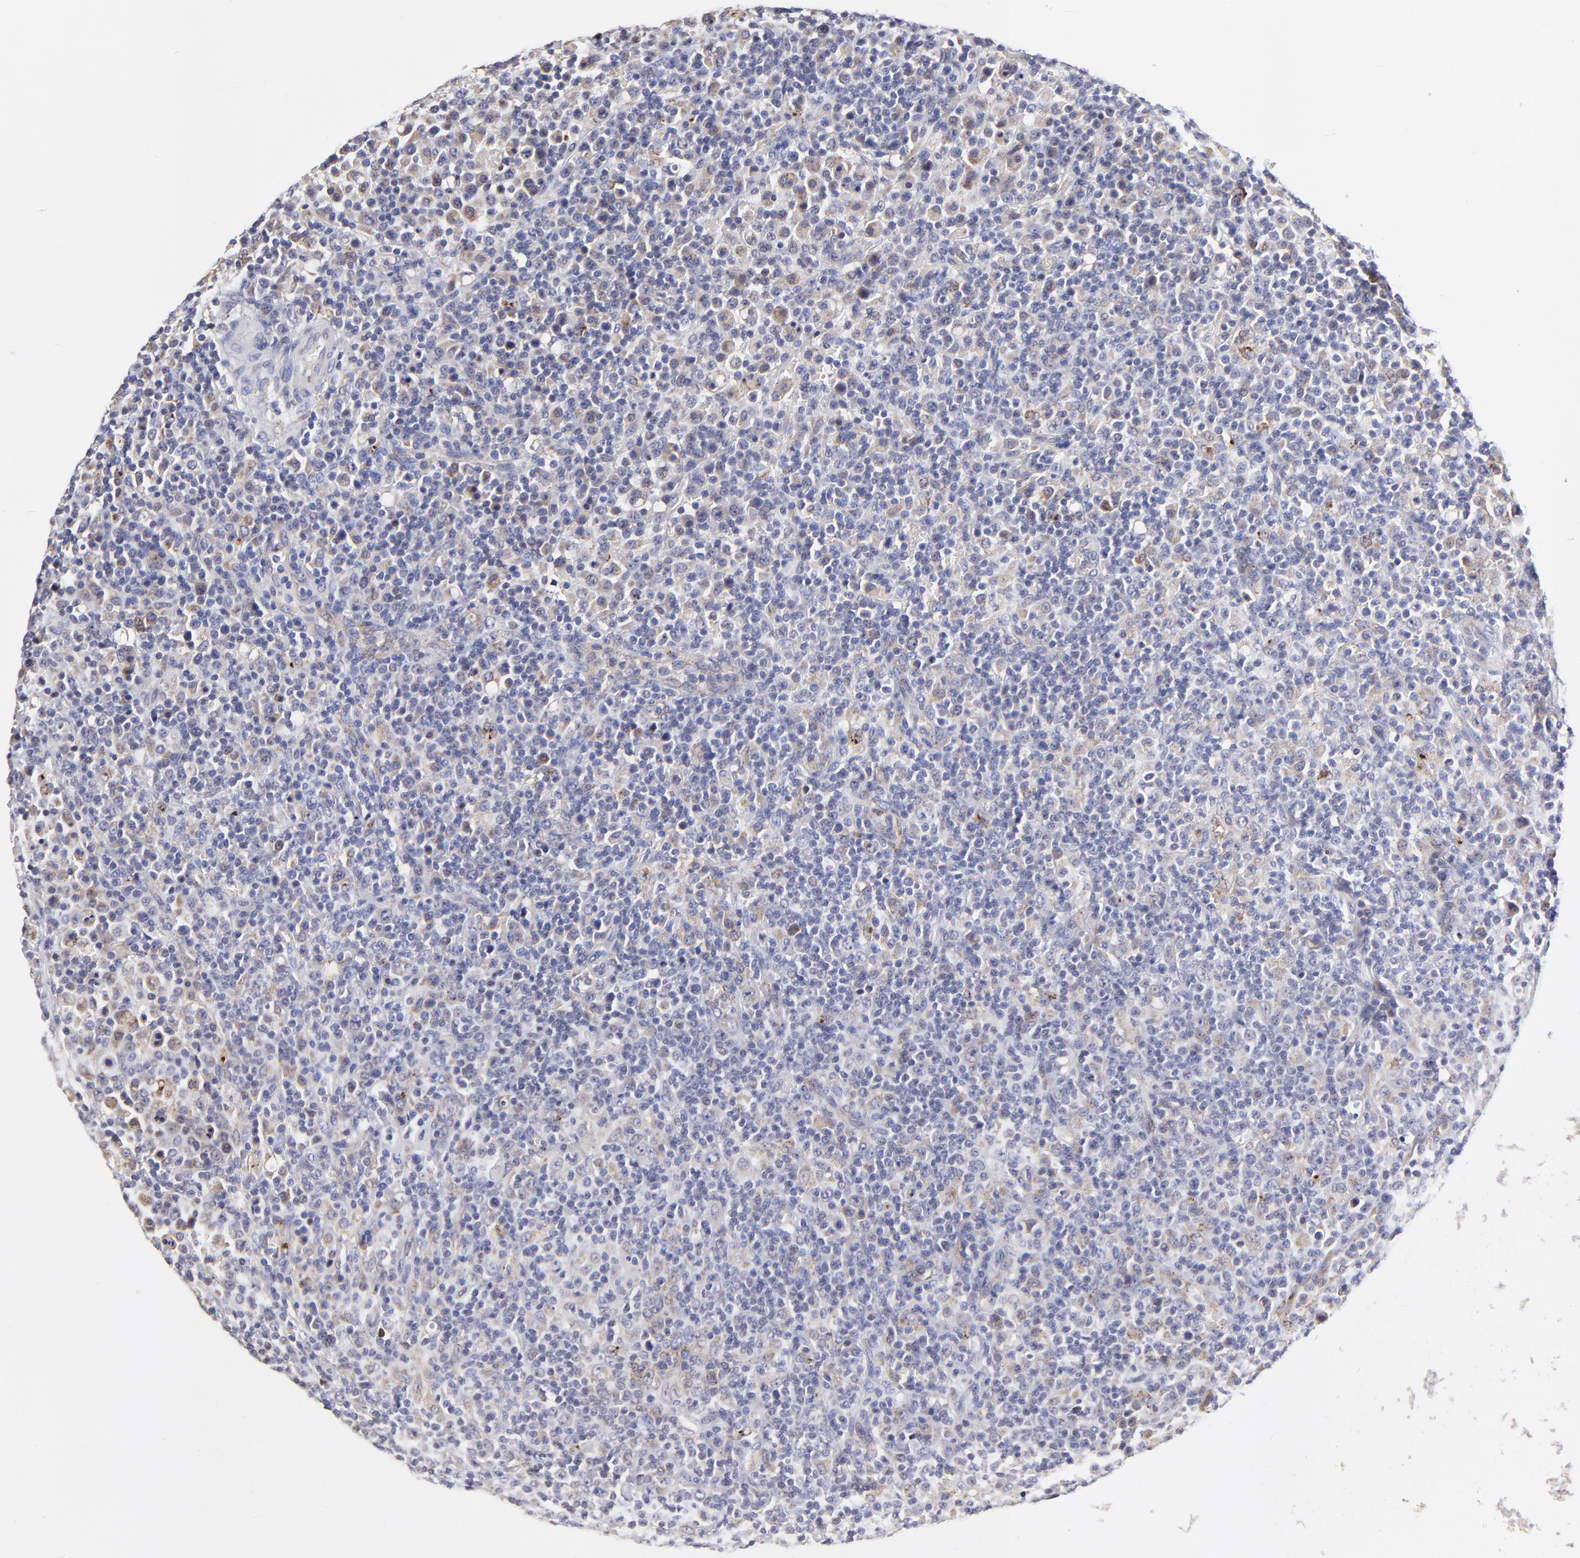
{"staining": {"intensity": "weak", "quantity": "<25%", "location": "cytoplasmic/membranous"}, "tissue": "lymphoma", "cell_type": "Tumor cells", "image_type": "cancer", "snomed": [{"axis": "morphology", "description": "Hodgkin's disease, NOS"}, {"axis": "topography", "description": "Lymph node"}], "caption": "Tumor cells are negative for protein expression in human lymphoma. (Brightfield microscopy of DAB immunohistochemistry at high magnification).", "gene": "GCSAM", "patient": {"sex": "male", "age": 65}}